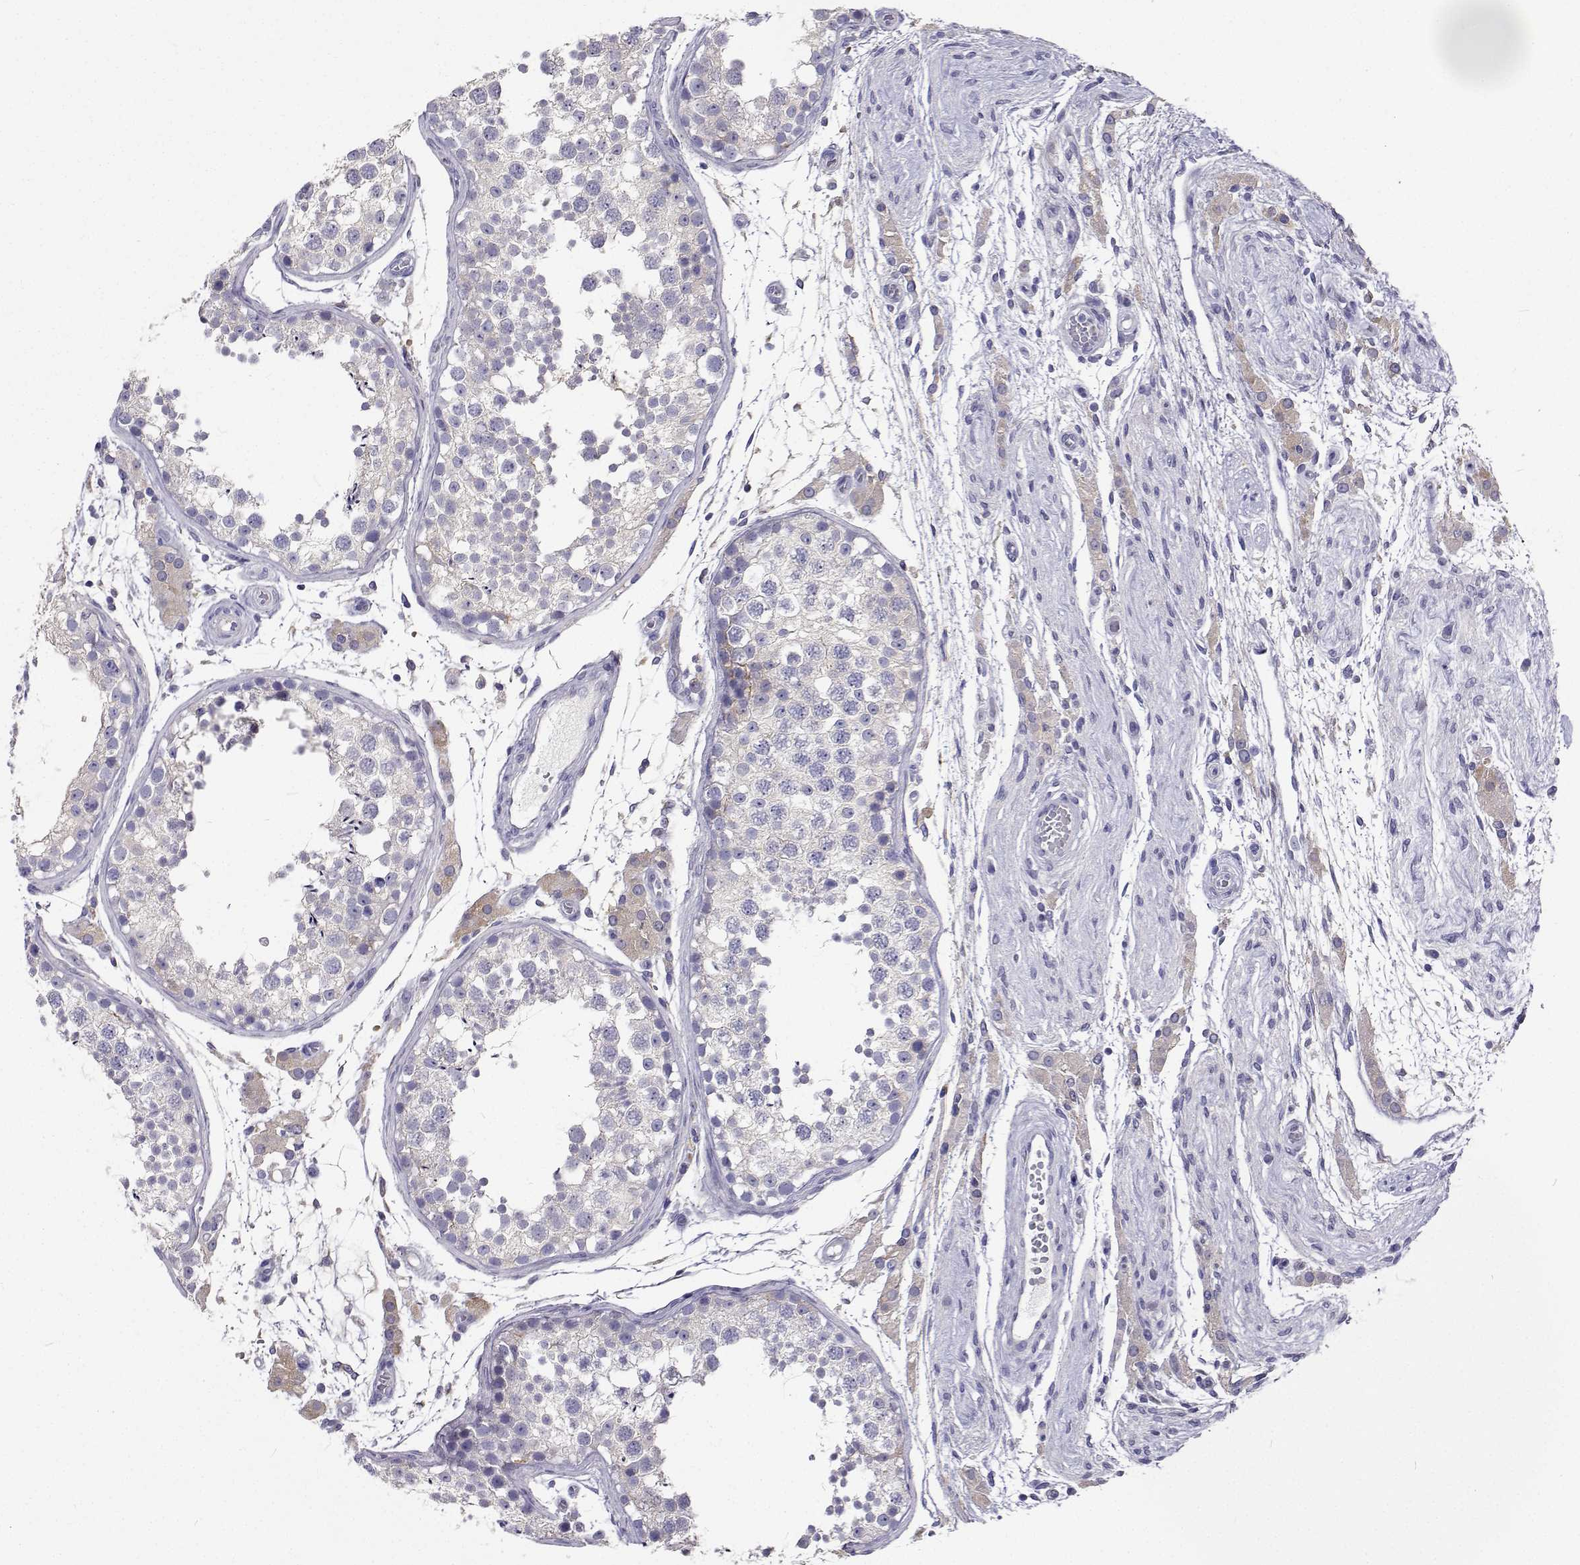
{"staining": {"intensity": "negative", "quantity": "none", "location": "none"}, "tissue": "testis", "cell_type": "Cells in seminiferous ducts", "image_type": "normal", "snomed": [{"axis": "morphology", "description": "Normal tissue, NOS"}, {"axis": "morphology", "description": "Seminoma, NOS"}, {"axis": "topography", "description": "Testis"}], "caption": "The histopathology image displays no staining of cells in seminiferous ducts in unremarkable testis.", "gene": "LHFPL7", "patient": {"sex": "male", "age": 29}}